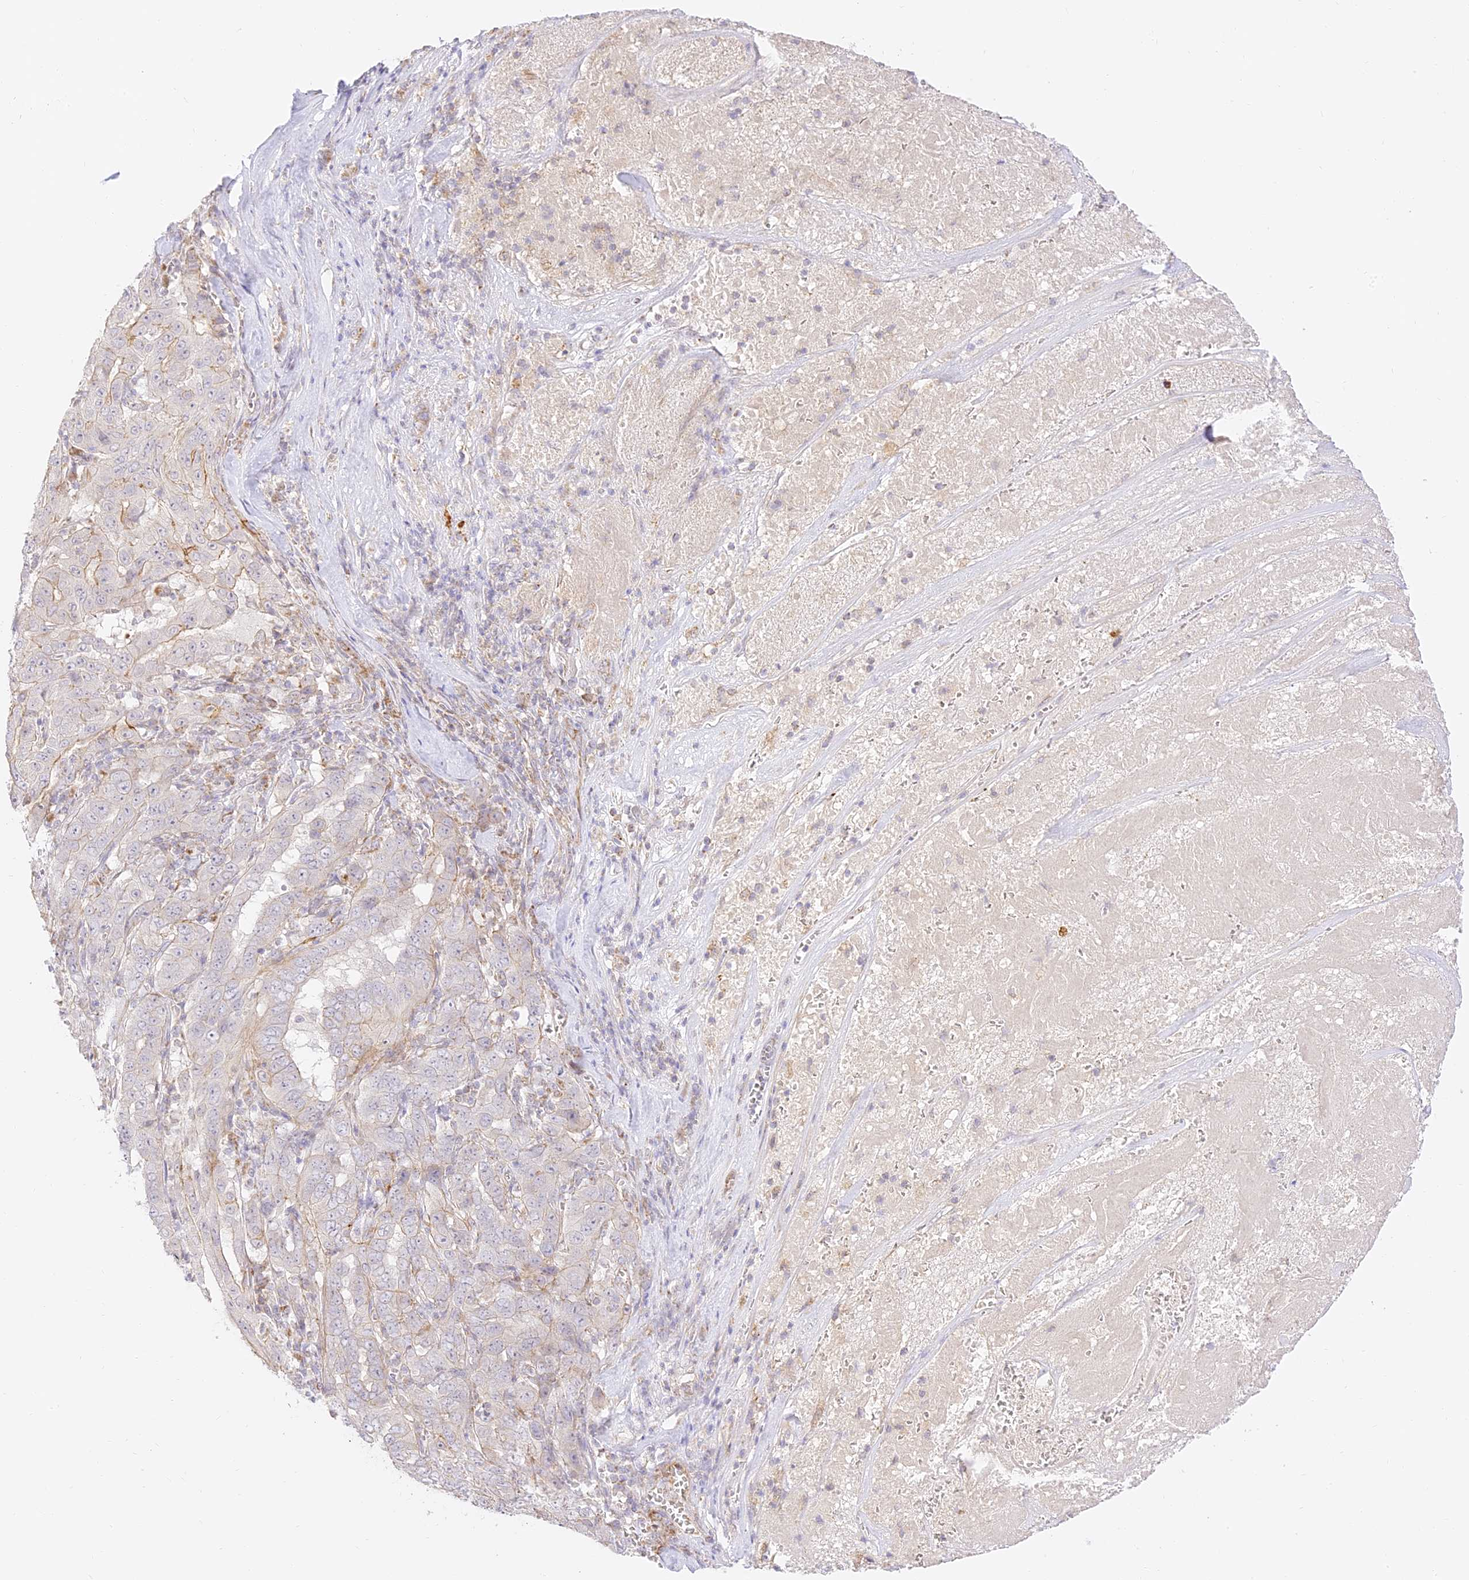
{"staining": {"intensity": "weak", "quantity": "<25%", "location": "cytoplasmic/membranous"}, "tissue": "pancreatic cancer", "cell_type": "Tumor cells", "image_type": "cancer", "snomed": [{"axis": "morphology", "description": "Adenocarcinoma, NOS"}, {"axis": "topography", "description": "Pancreas"}], "caption": "A photomicrograph of pancreatic cancer (adenocarcinoma) stained for a protein exhibits no brown staining in tumor cells.", "gene": "LRRC15", "patient": {"sex": "male", "age": 63}}